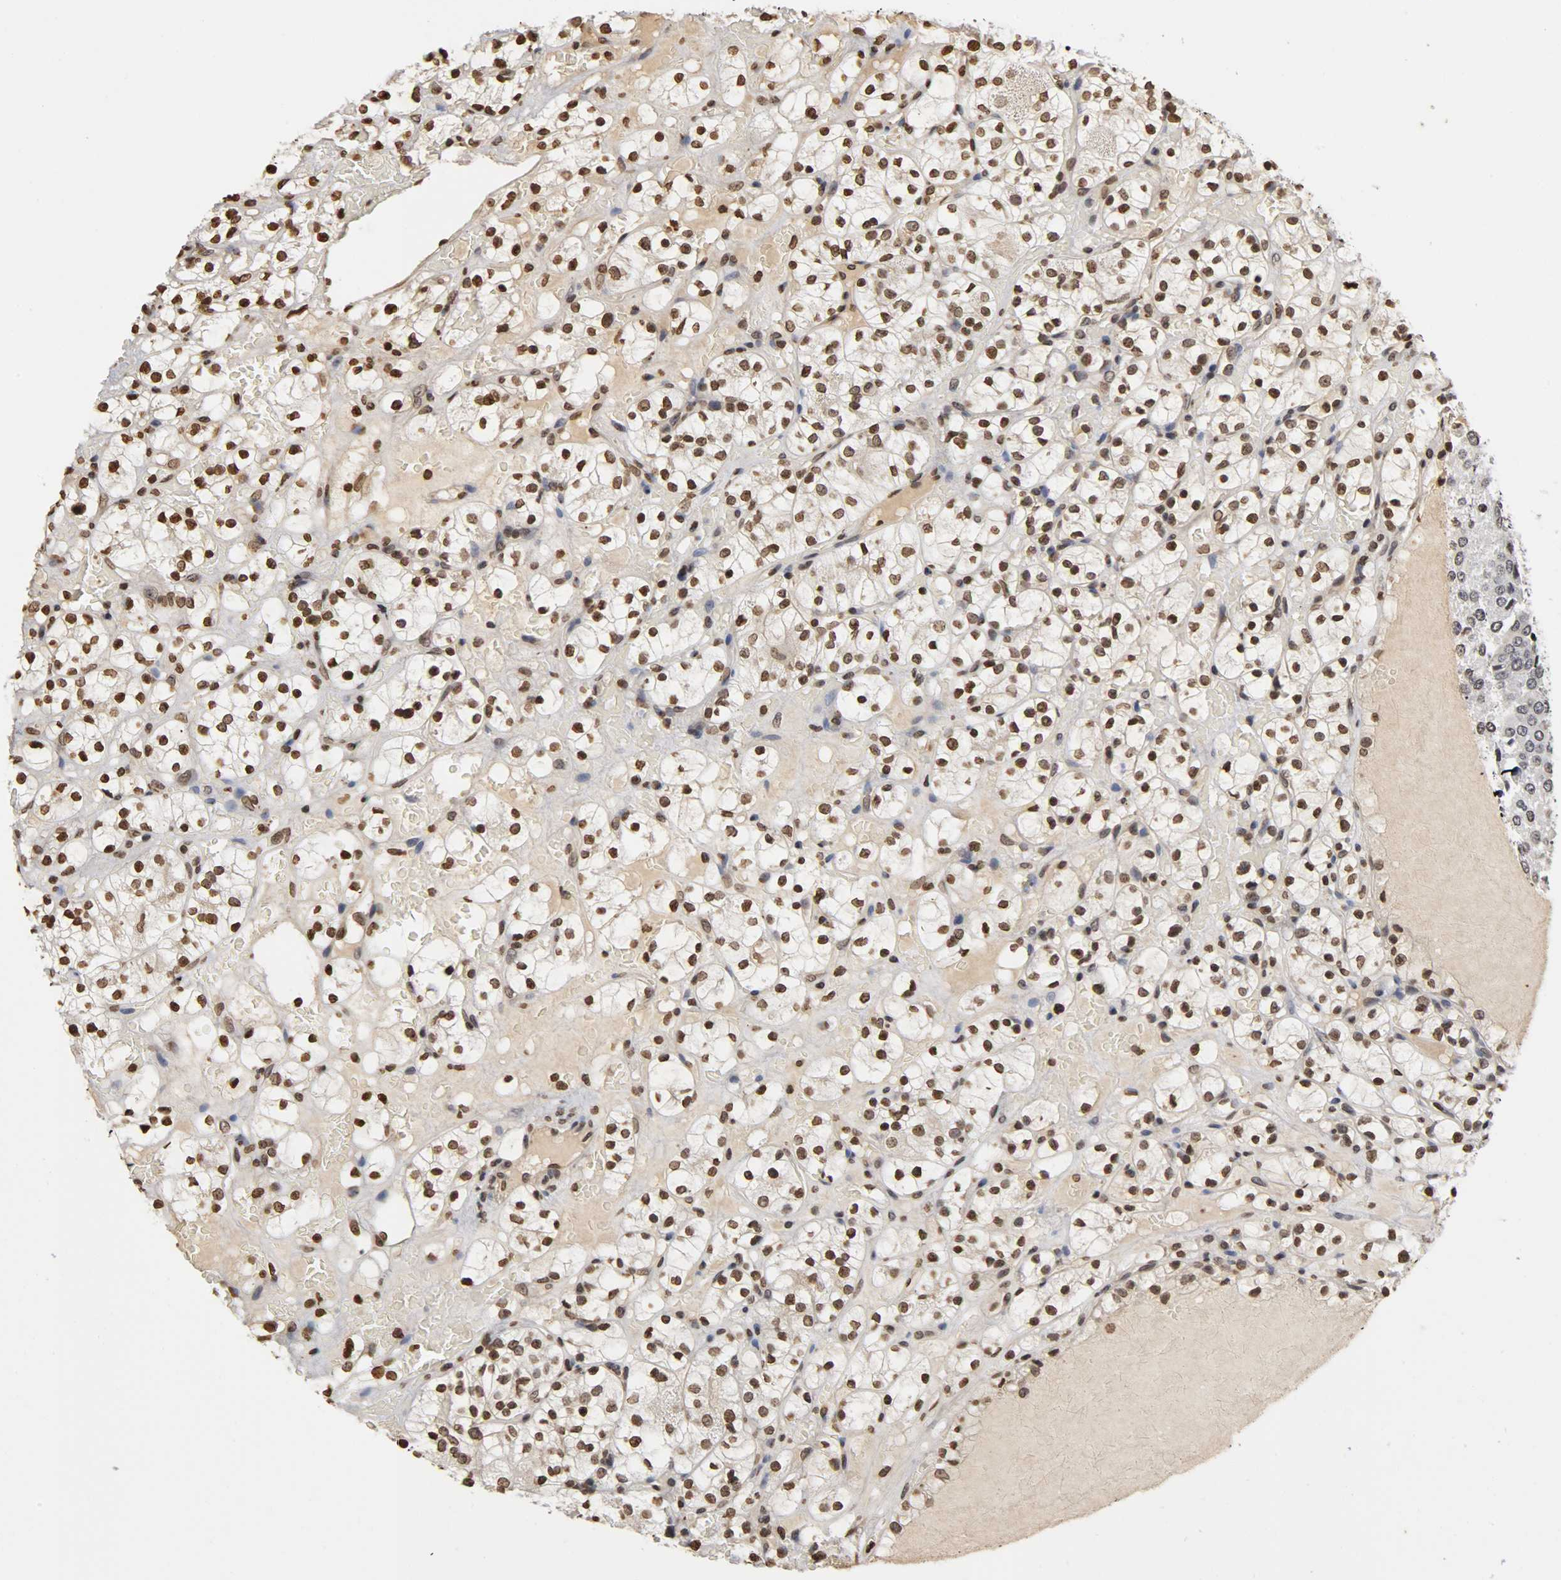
{"staining": {"intensity": "moderate", "quantity": "25%-75%", "location": "nuclear"}, "tissue": "renal cancer", "cell_type": "Tumor cells", "image_type": "cancer", "snomed": [{"axis": "morphology", "description": "Adenocarcinoma, NOS"}, {"axis": "topography", "description": "Kidney"}], "caption": "DAB immunohistochemical staining of human adenocarcinoma (renal) displays moderate nuclear protein staining in approximately 25%-75% of tumor cells.", "gene": "ERCC2", "patient": {"sex": "female", "age": 60}}